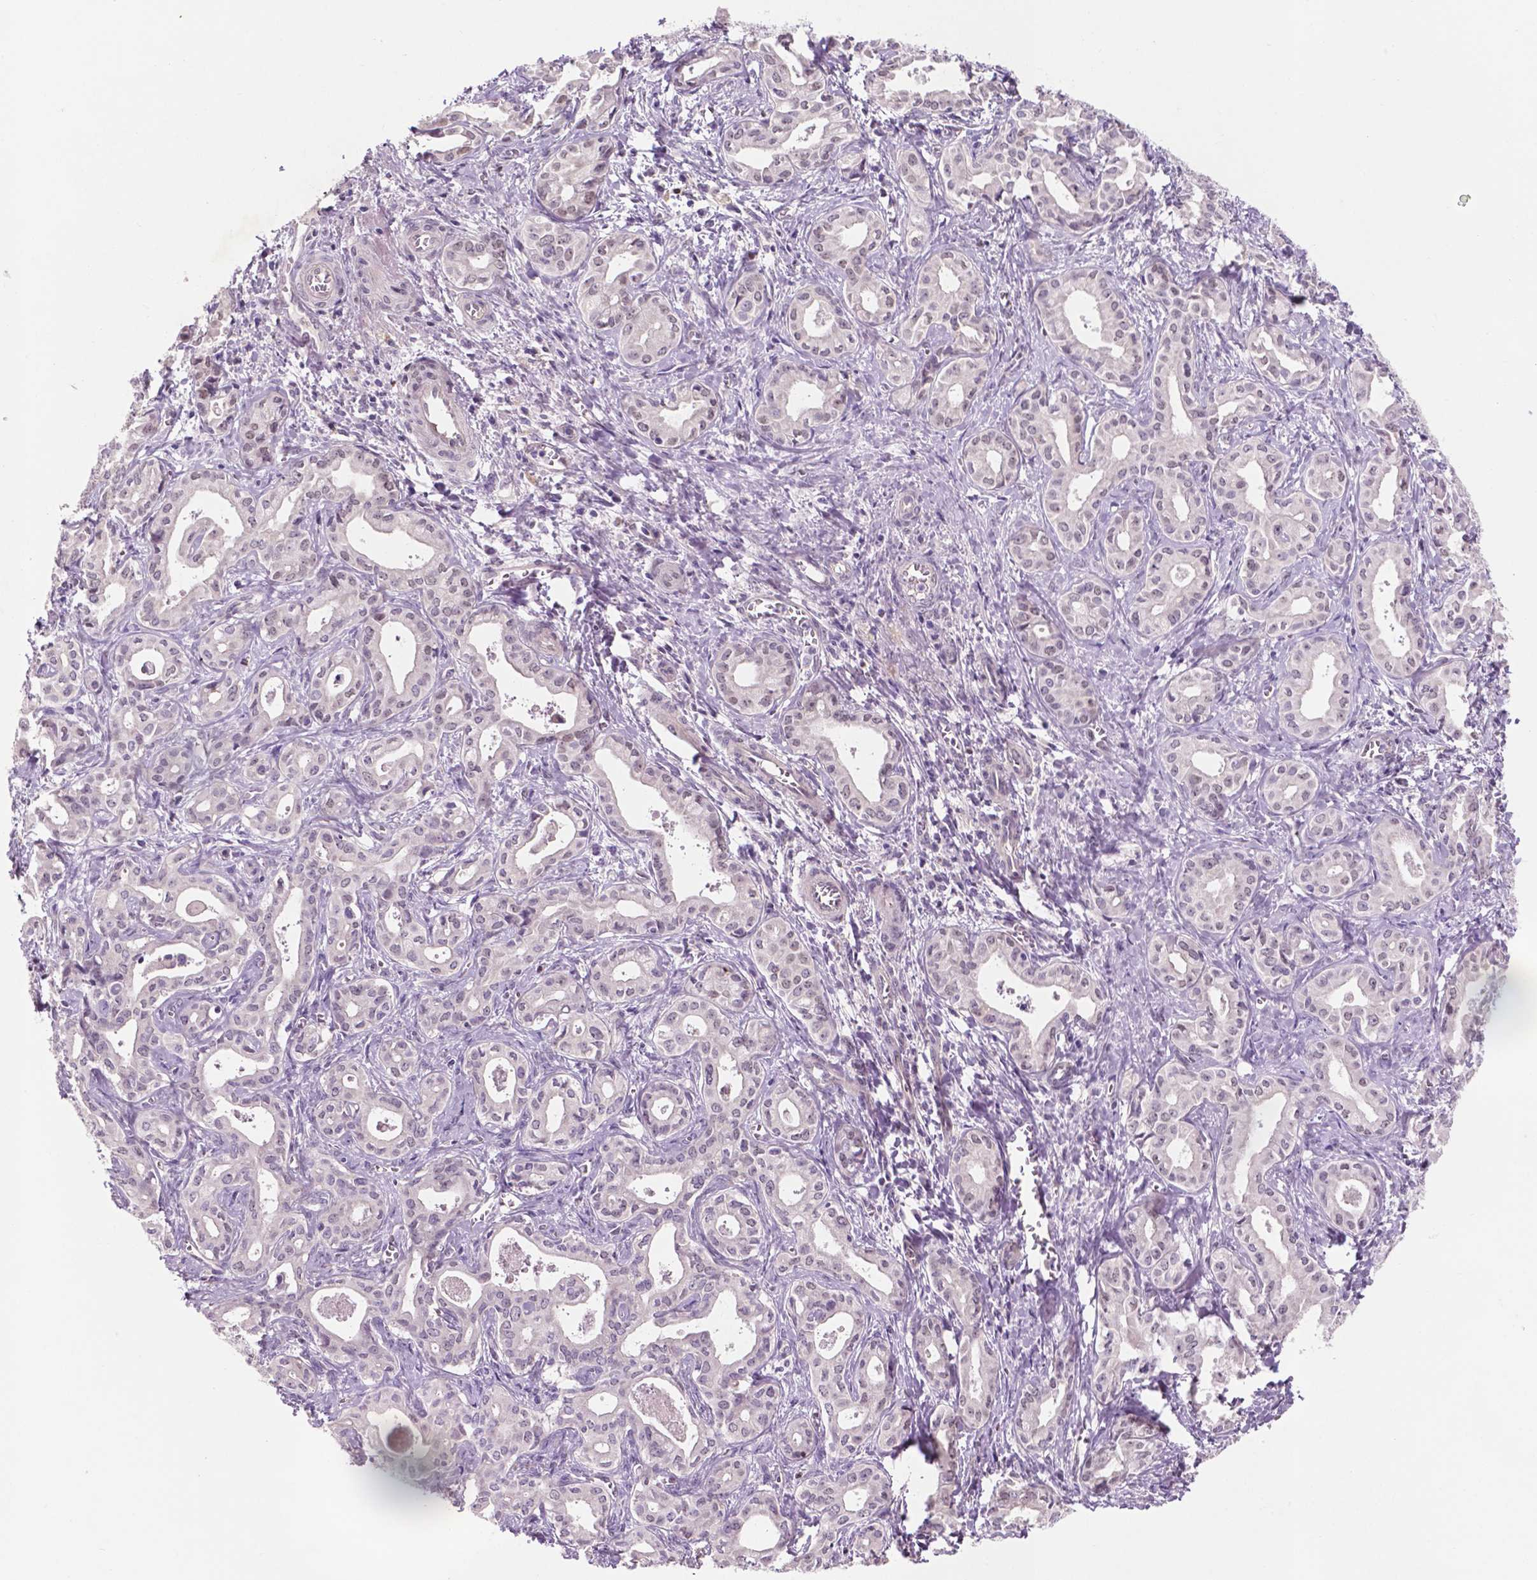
{"staining": {"intensity": "negative", "quantity": "none", "location": "none"}, "tissue": "liver cancer", "cell_type": "Tumor cells", "image_type": "cancer", "snomed": [{"axis": "morphology", "description": "Cholangiocarcinoma"}, {"axis": "topography", "description": "Liver"}], "caption": "High magnification brightfield microscopy of liver cholangiocarcinoma stained with DAB (3,3'-diaminobenzidine) (brown) and counterstained with hematoxylin (blue): tumor cells show no significant expression.", "gene": "FAM50B", "patient": {"sex": "female", "age": 65}}